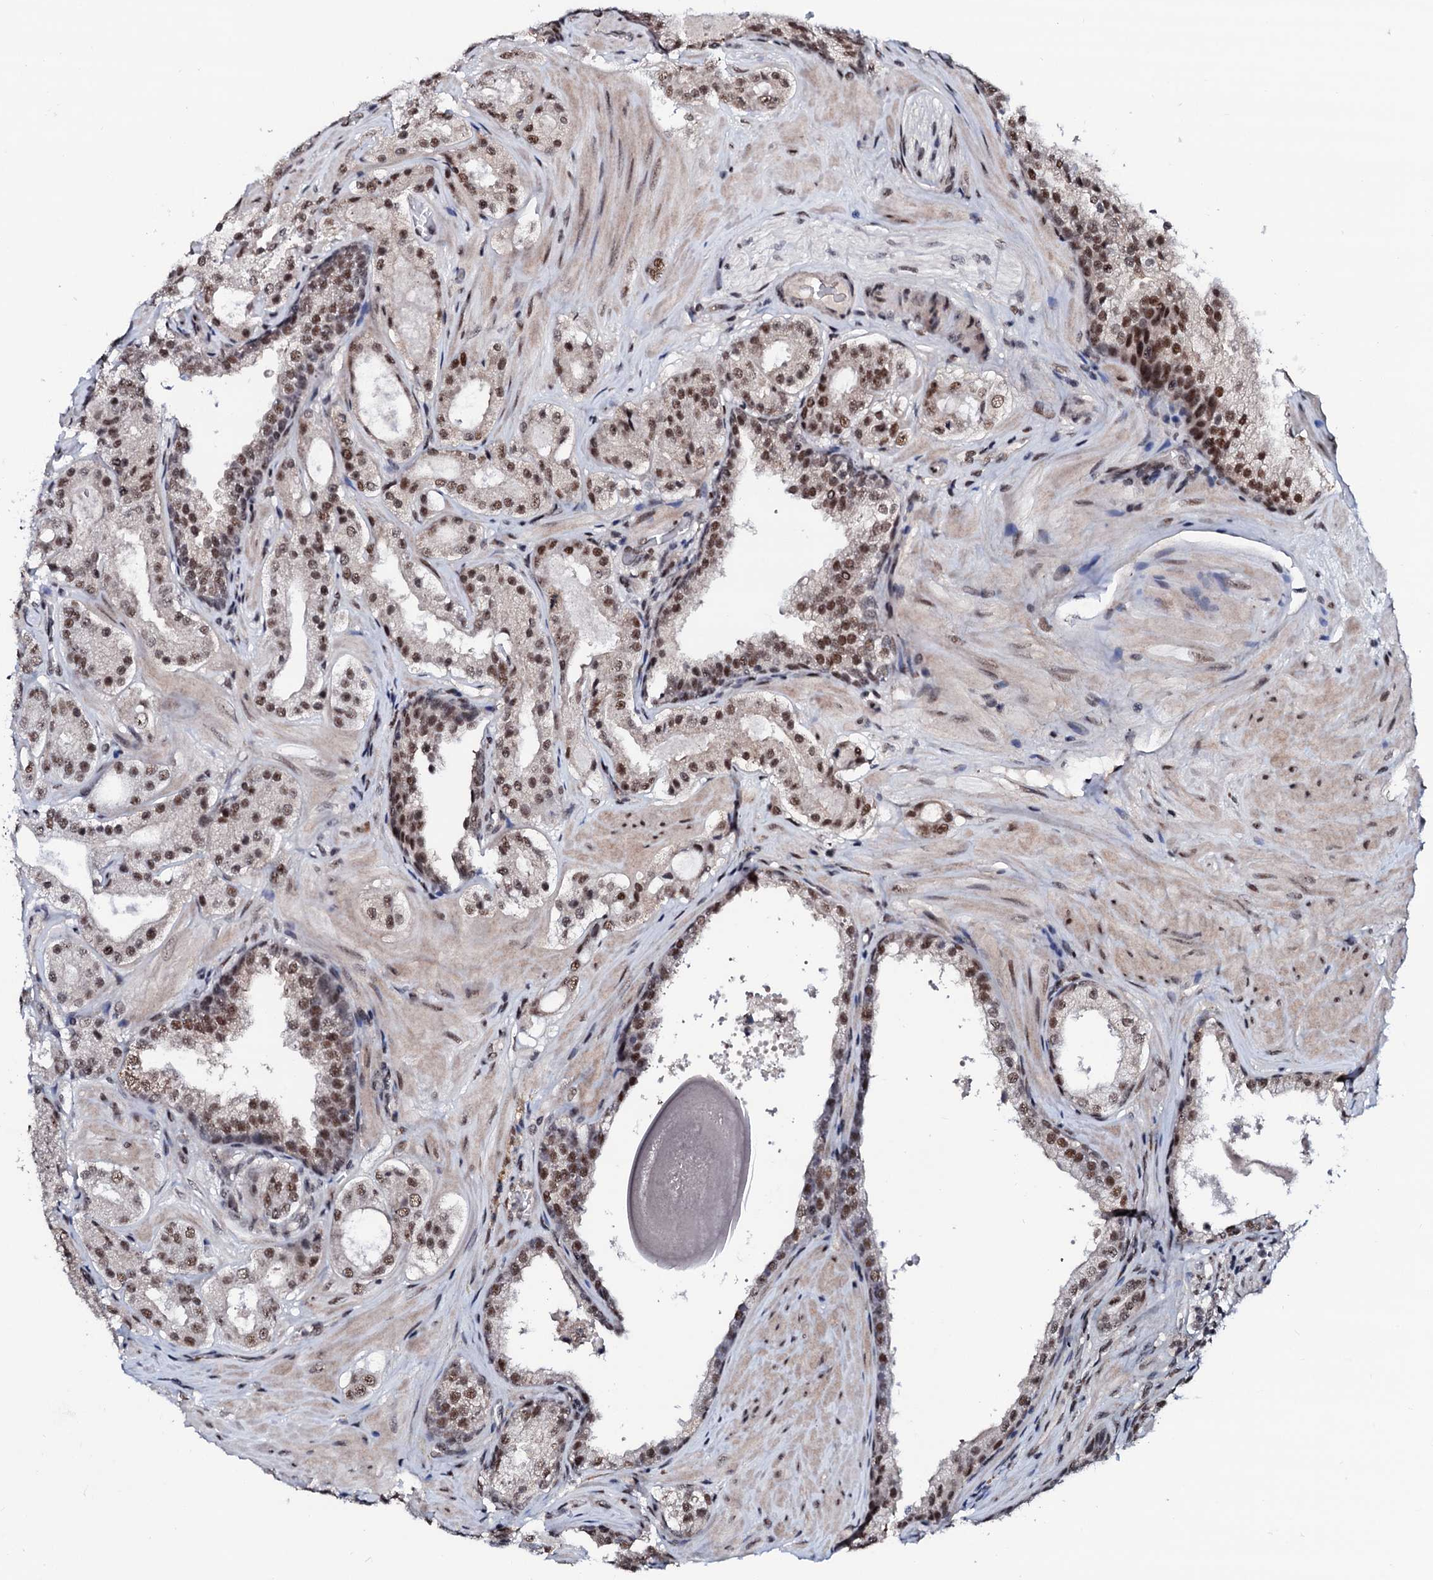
{"staining": {"intensity": "moderate", "quantity": ">75%", "location": "nuclear"}, "tissue": "prostate cancer", "cell_type": "Tumor cells", "image_type": "cancer", "snomed": [{"axis": "morphology", "description": "Adenocarcinoma, High grade"}, {"axis": "topography", "description": "Prostate"}], "caption": "Immunohistochemistry (IHC) histopathology image of neoplastic tissue: prostate adenocarcinoma (high-grade) stained using IHC shows medium levels of moderate protein expression localized specifically in the nuclear of tumor cells, appearing as a nuclear brown color.", "gene": "PRPF18", "patient": {"sex": "male", "age": 65}}